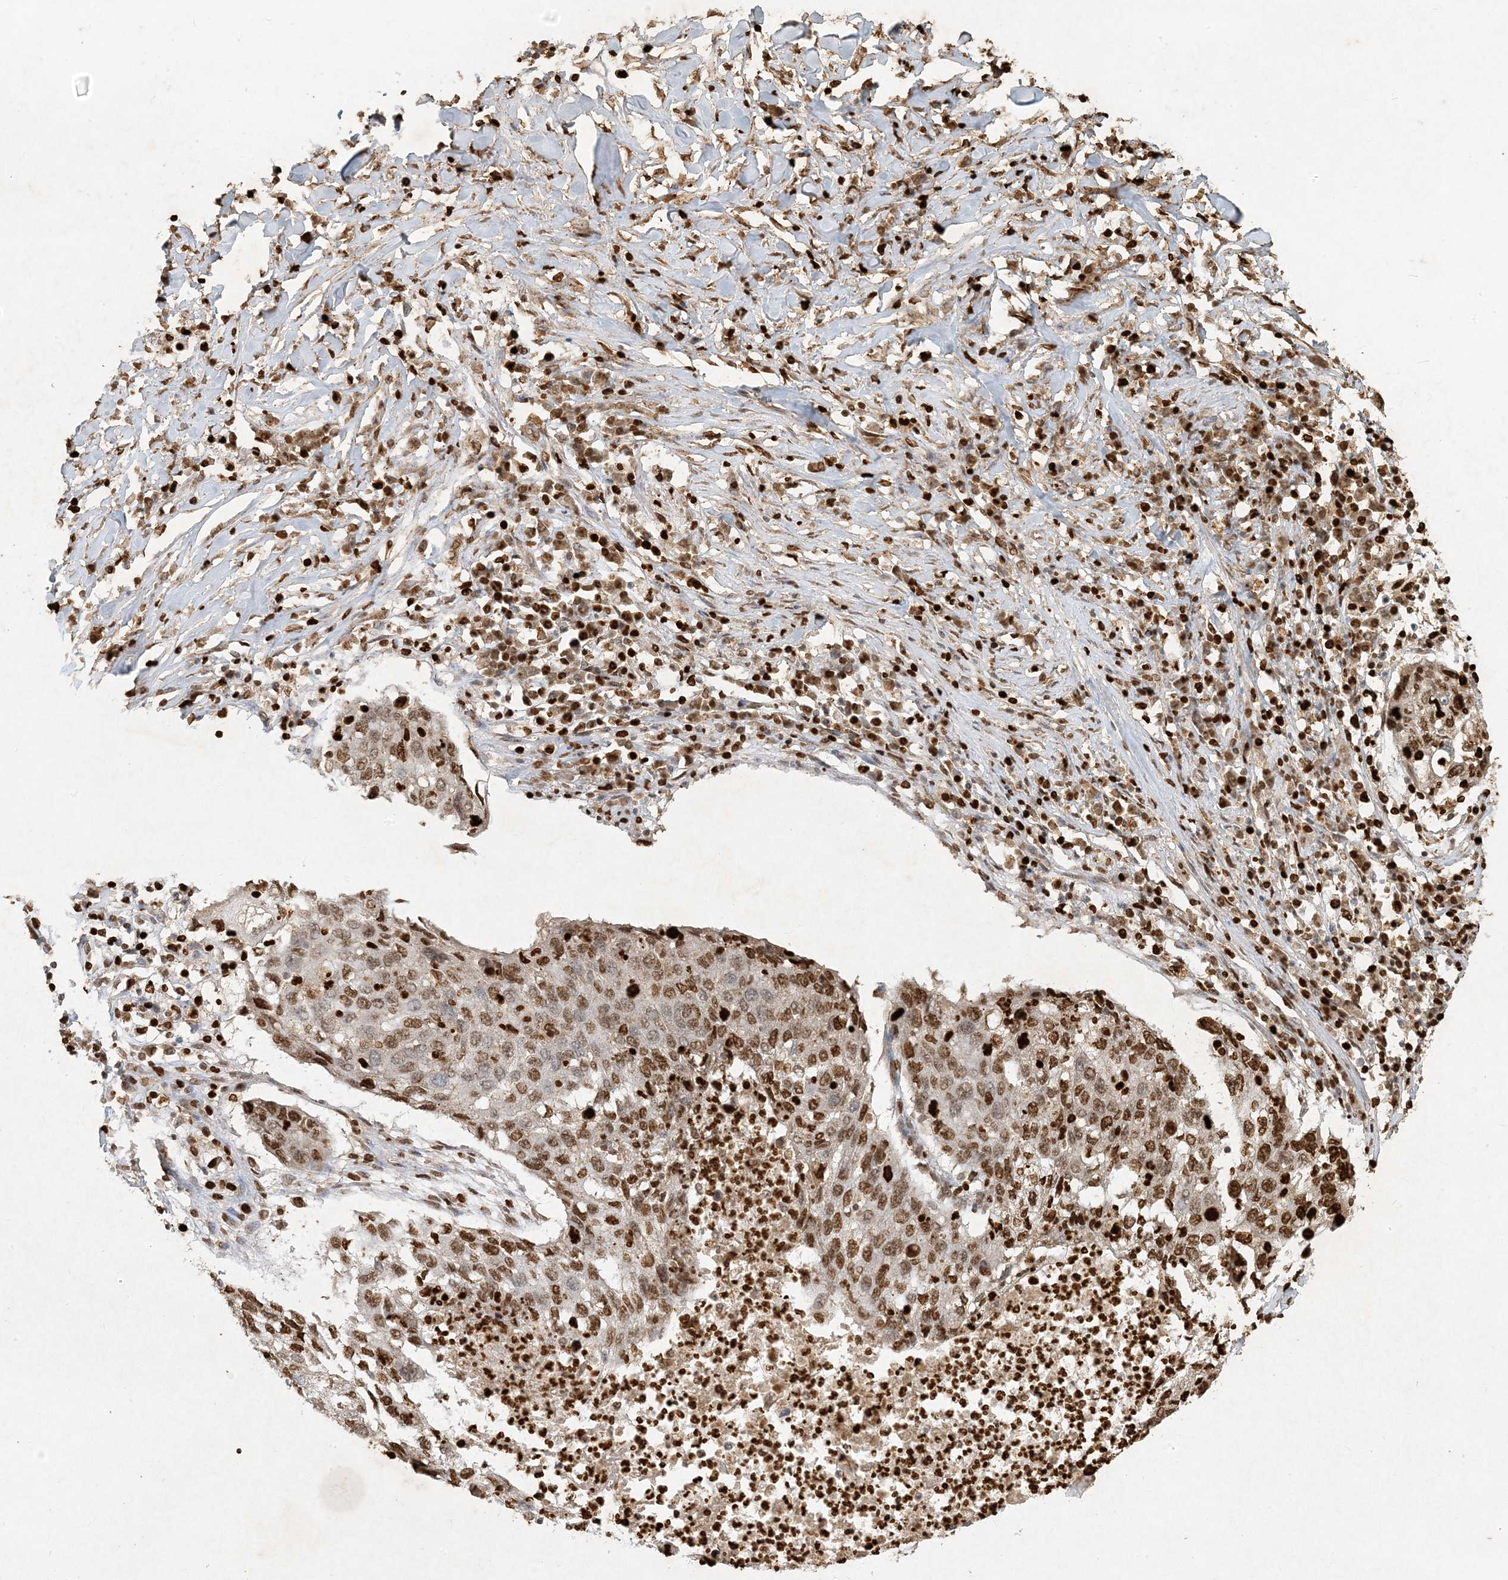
{"staining": {"intensity": "moderate", "quantity": ">75%", "location": "nuclear"}, "tissue": "lung cancer", "cell_type": "Tumor cells", "image_type": "cancer", "snomed": [{"axis": "morphology", "description": "Squamous cell carcinoma, NOS"}, {"axis": "topography", "description": "Lung"}], "caption": "An immunohistochemistry image of neoplastic tissue is shown. Protein staining in brown labels moderate nuclear positivity in squamous cell carcinoma (lung) within tumor cells.", "gene": "MCOLN1", "patient": {"sex": "female", "age": 63}}